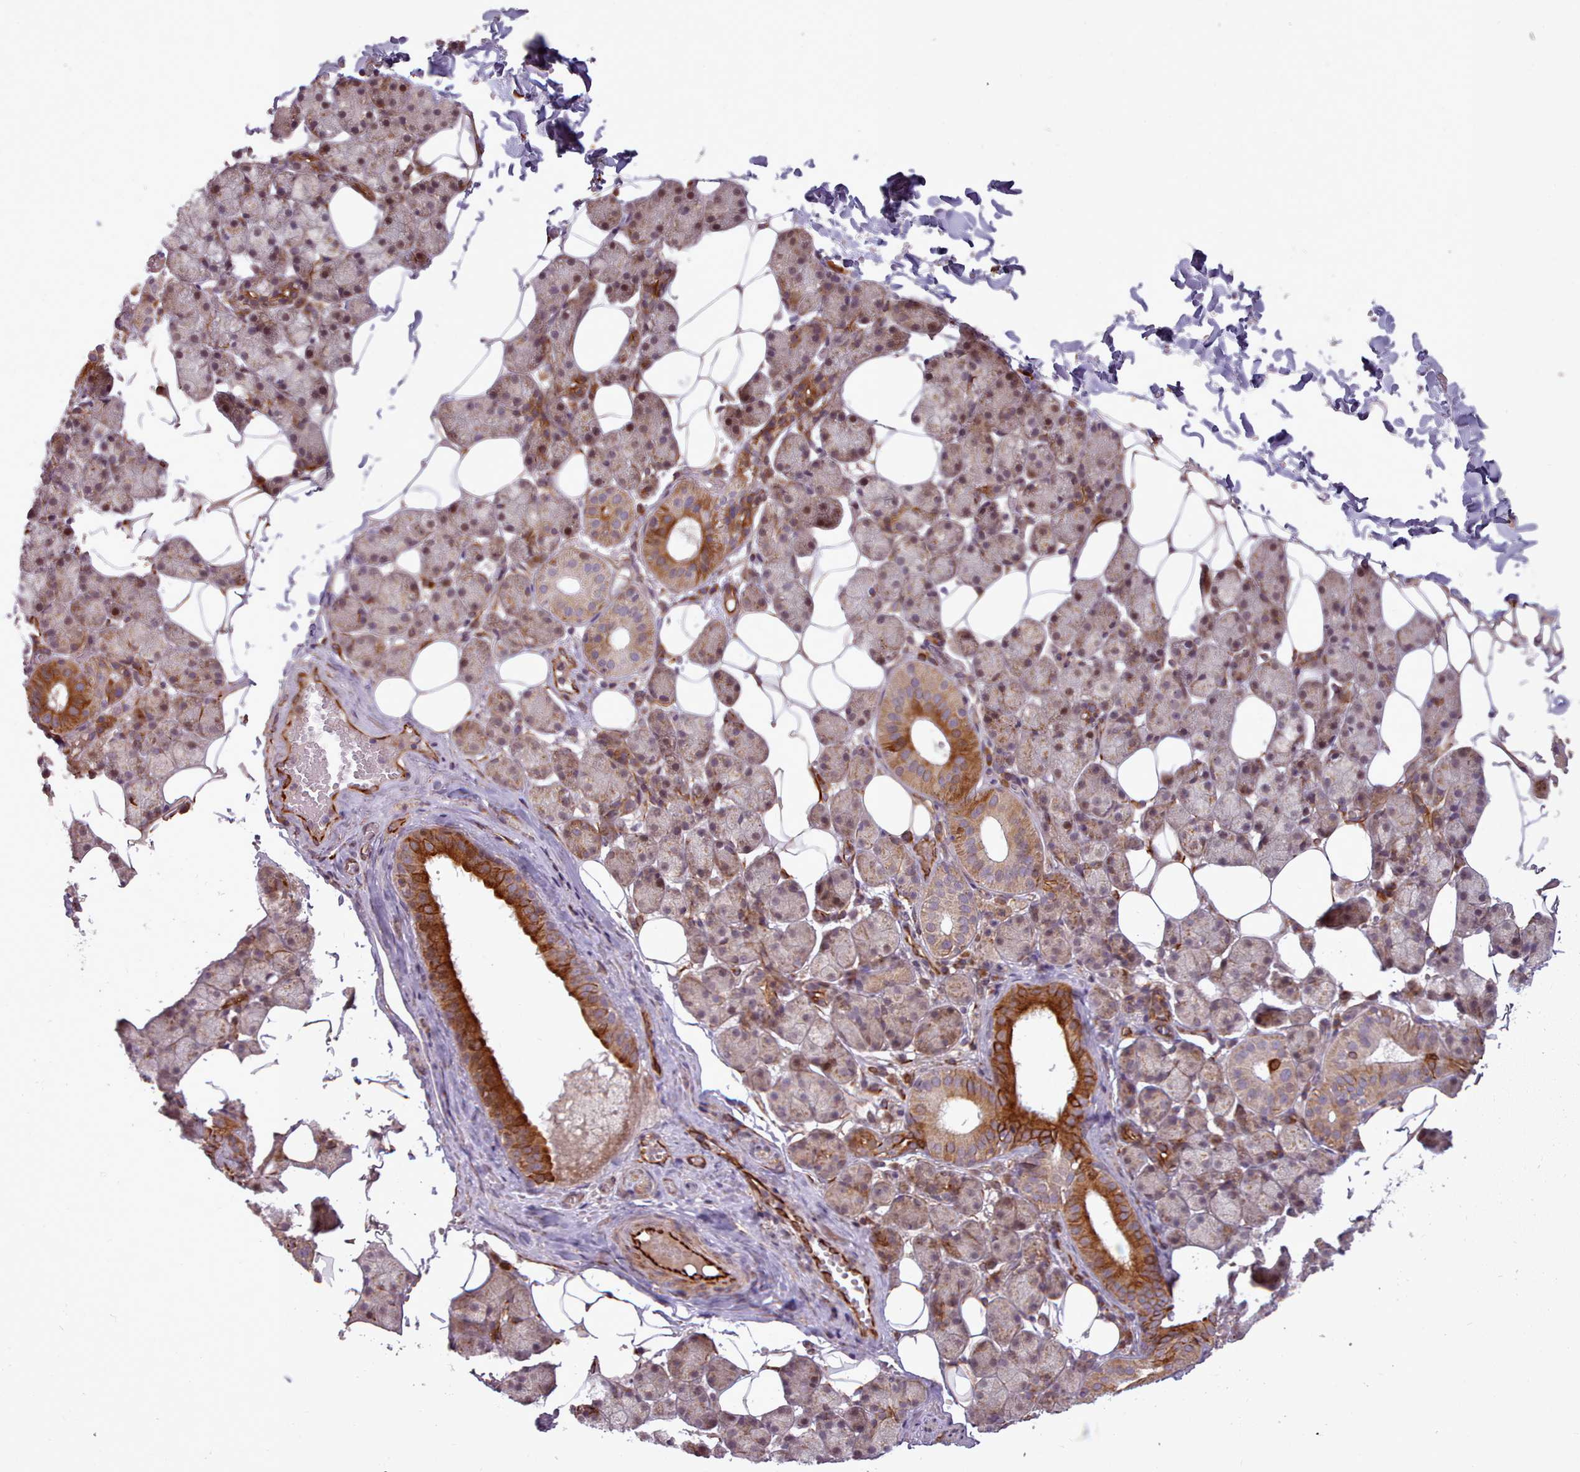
{"staining": {"intensity": "strong", "quantity": "25%-75%", "location": "cytoplasmic/membranous,nuclear"}, "tissue": "salivary gland", "cell_type": "Glandular cells", "image_type": "normal", "snomed": [{"axis": "morphology", "description": "Normal tissue, NOS"}, {"axis": "topography", "description": "Salivary gland"}], "caption": "High-power microscopy captured an immunohistochemistry micrograph of normal salivary gland, revealing strong cytoplasmic/membranous,nuclear expression in about 25%-75% of glandular cells.", "gene": "GBGT1", "patient": {"sex": "female", "age": 33}}